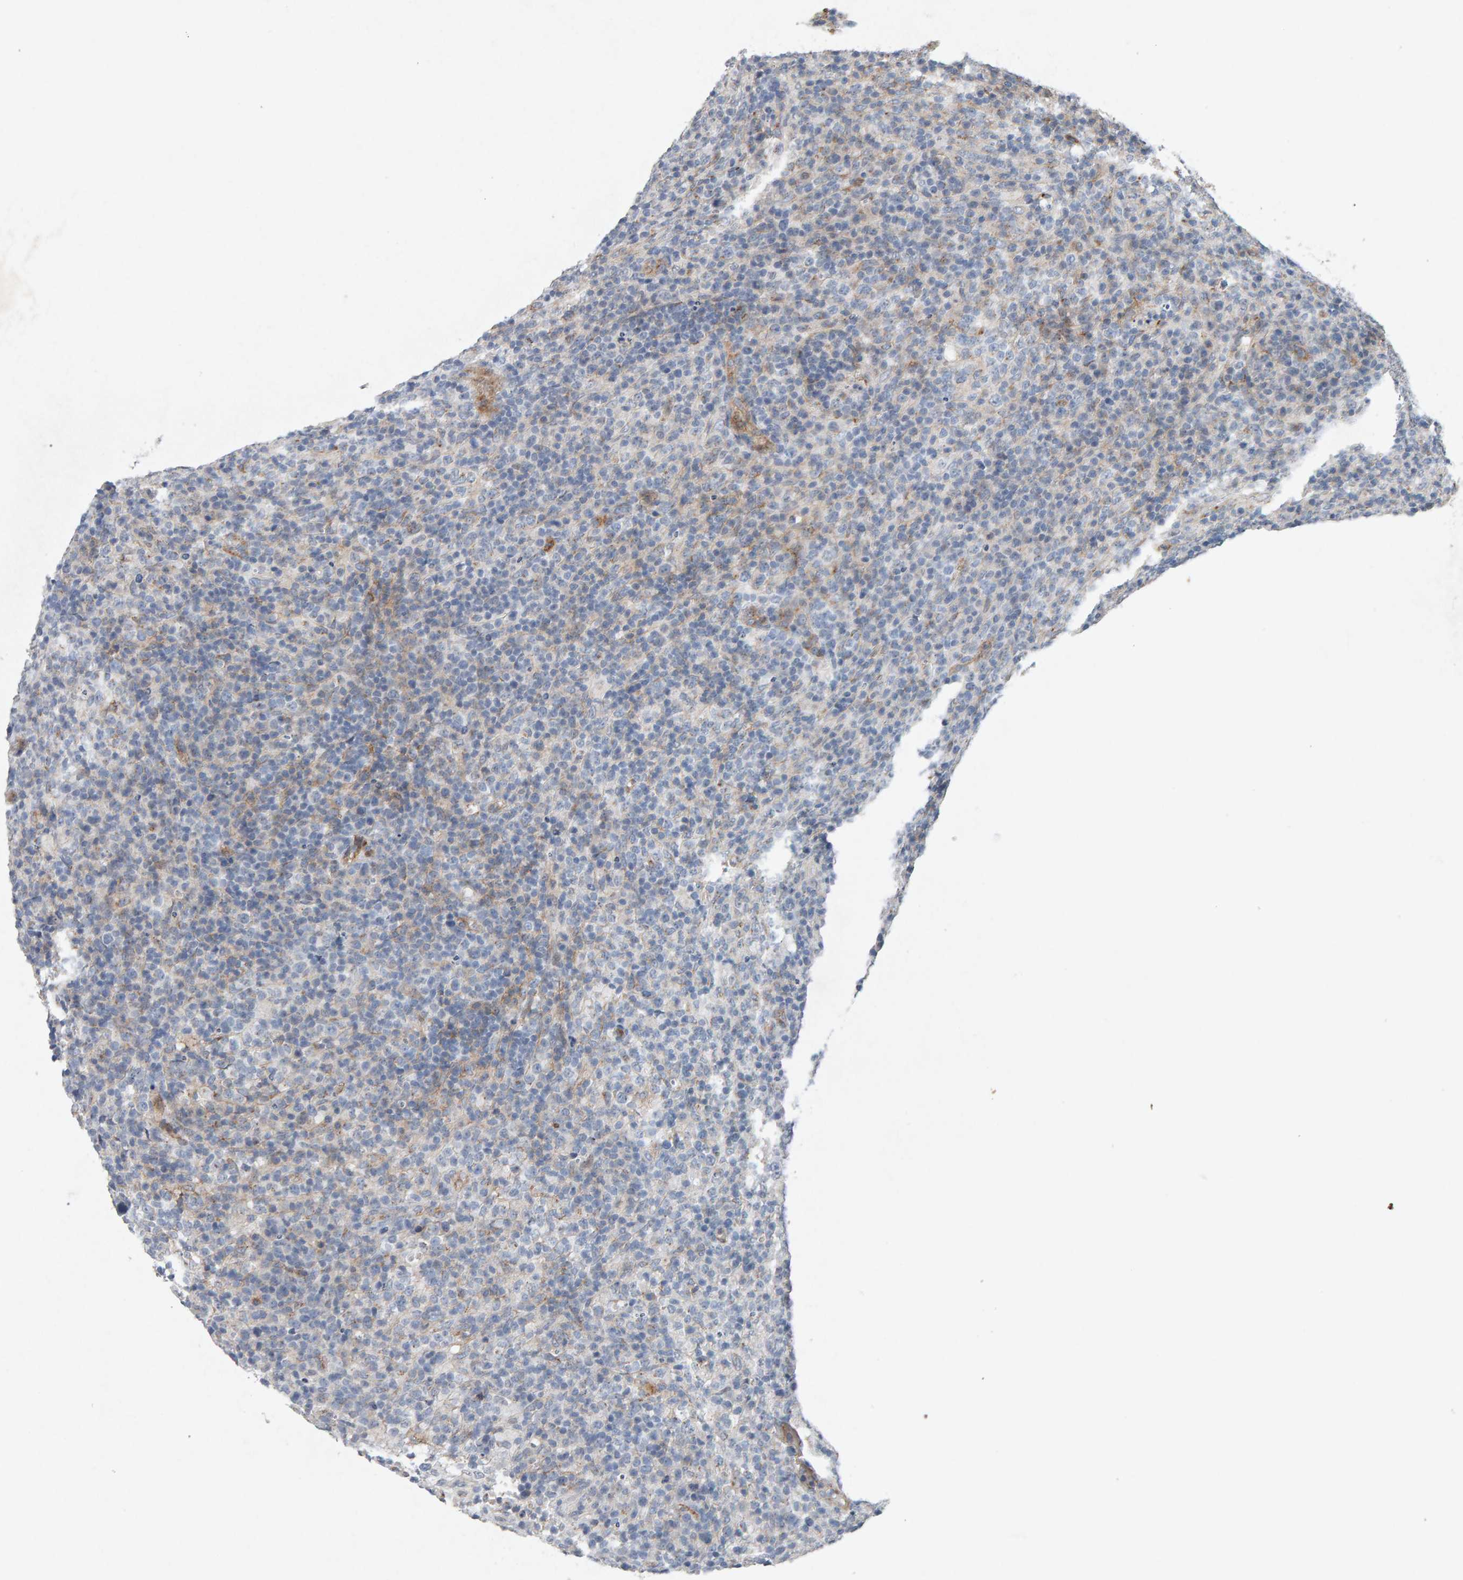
{"staining": {"intensity": "weak", "quantity": "<25%", "location": "cytoplasmic/membranous"}, "tissue": "lymphoma", "cell_type": "Tumor cells", "image_type": "cancer", "snomed": [{"axis": "morphology", "description": "Malignant lymphoma, non-Hodgkin's type, High grade"}, {"axis": "topography", "description": "Lymph node"}], "caption": "Tumor cells show no significant positivity in lymphoma.", "gene": "PTPRM", "patient": {"sex": "female", "age": 76}}